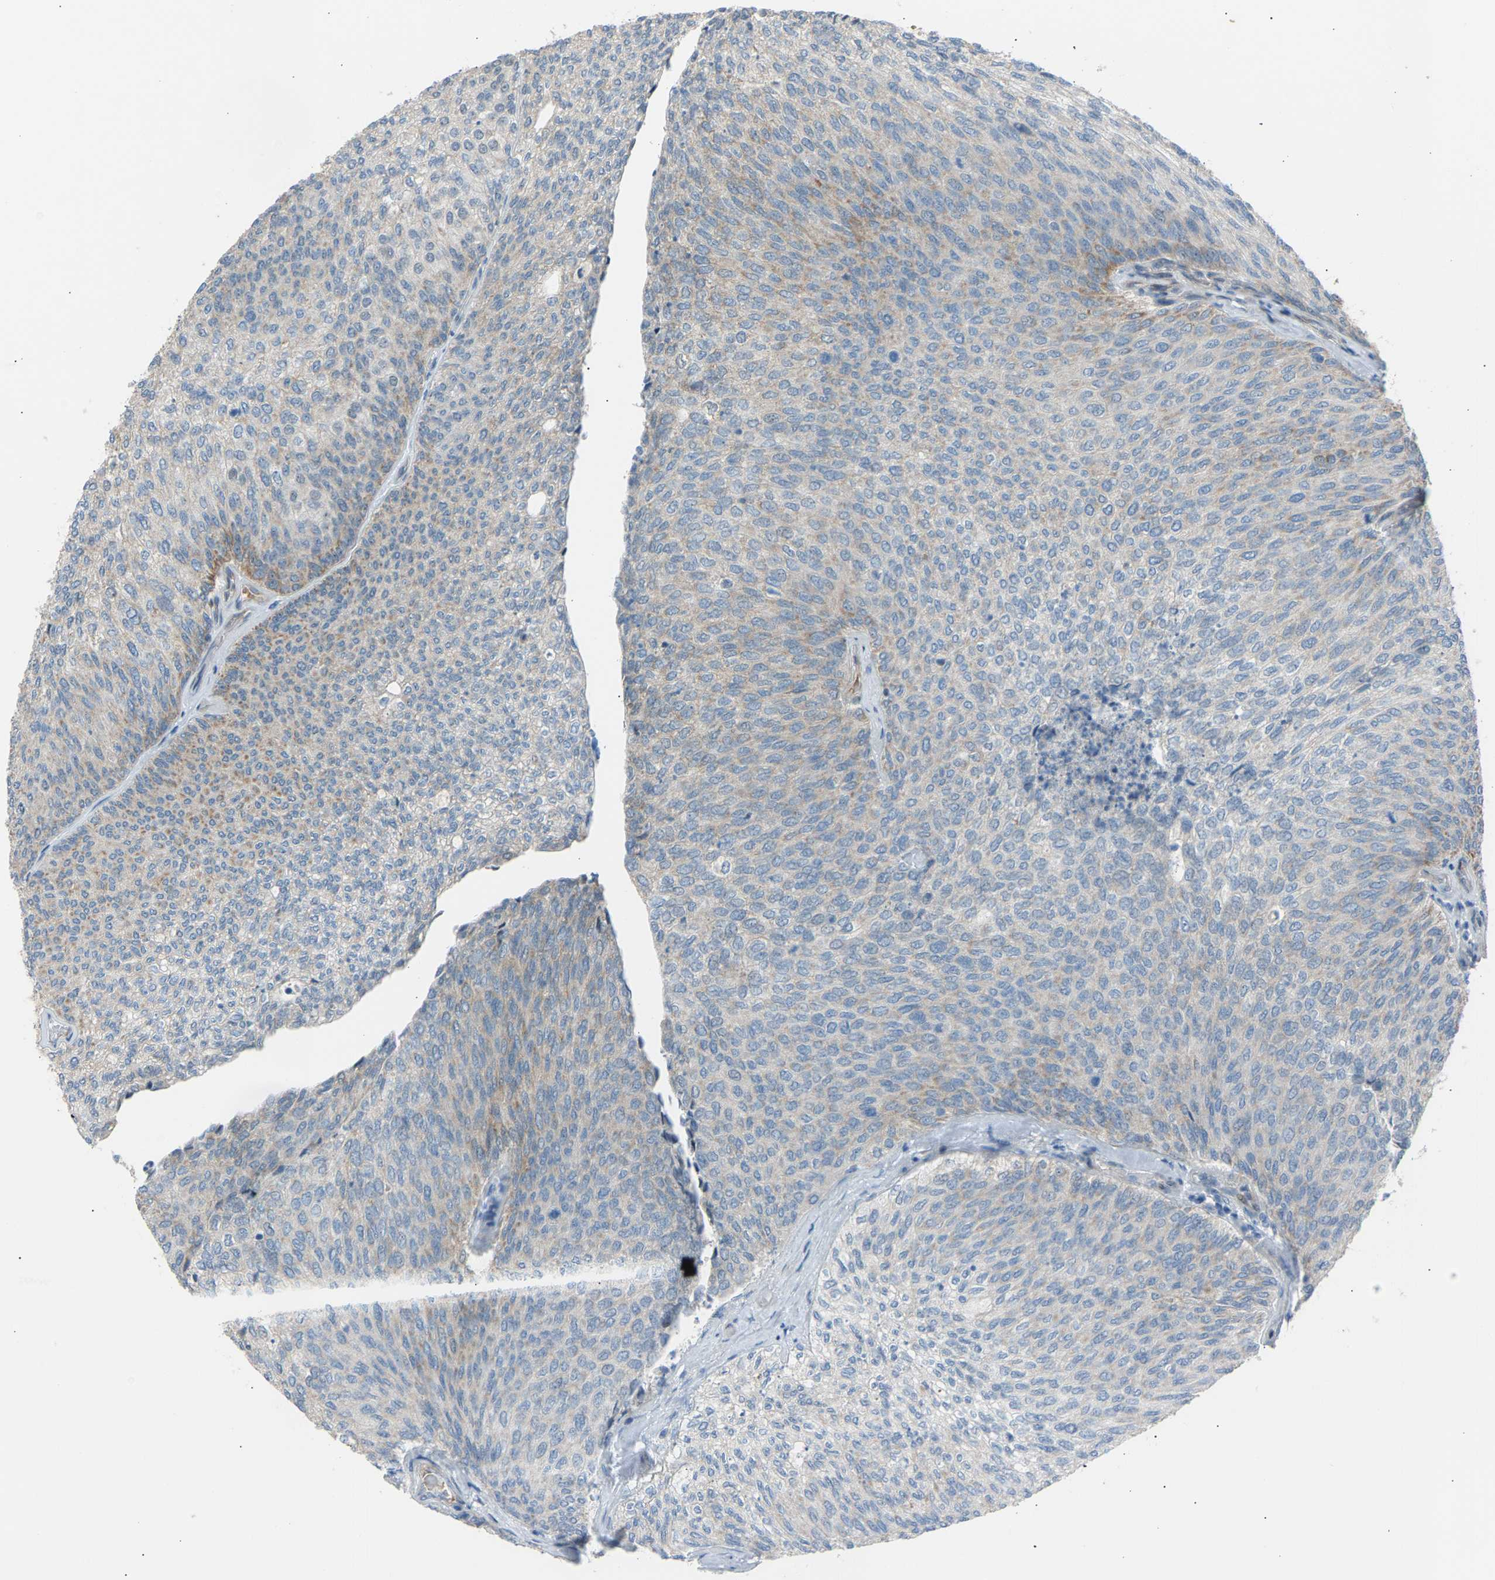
{"staining": {"intensity": "negative", "quantity": "none", "location": "none"}, "tissue": "urothelial cancer", "cell_type": "Tumor cells", "image_type": "cancer", "snomed": [{"axis": "morphology", "description": "Urothelial carcinoma, Low grade"}, {"axis": "topography", "description": "Urinary bladder"}], "caption": "High magnification brightfield microscopy of urothelial cancer stained with DAB (brown) and counterstained with hematoxylin (blue): tumor cells show no significant staining. The staining was performed using DAB to visualize the protein expression in brown, while the nuclei were stained in blue with hematoxylin (Magnification: 20x).", "gene": "VPS41", "patient": {"sex": "female", "age": 79}}